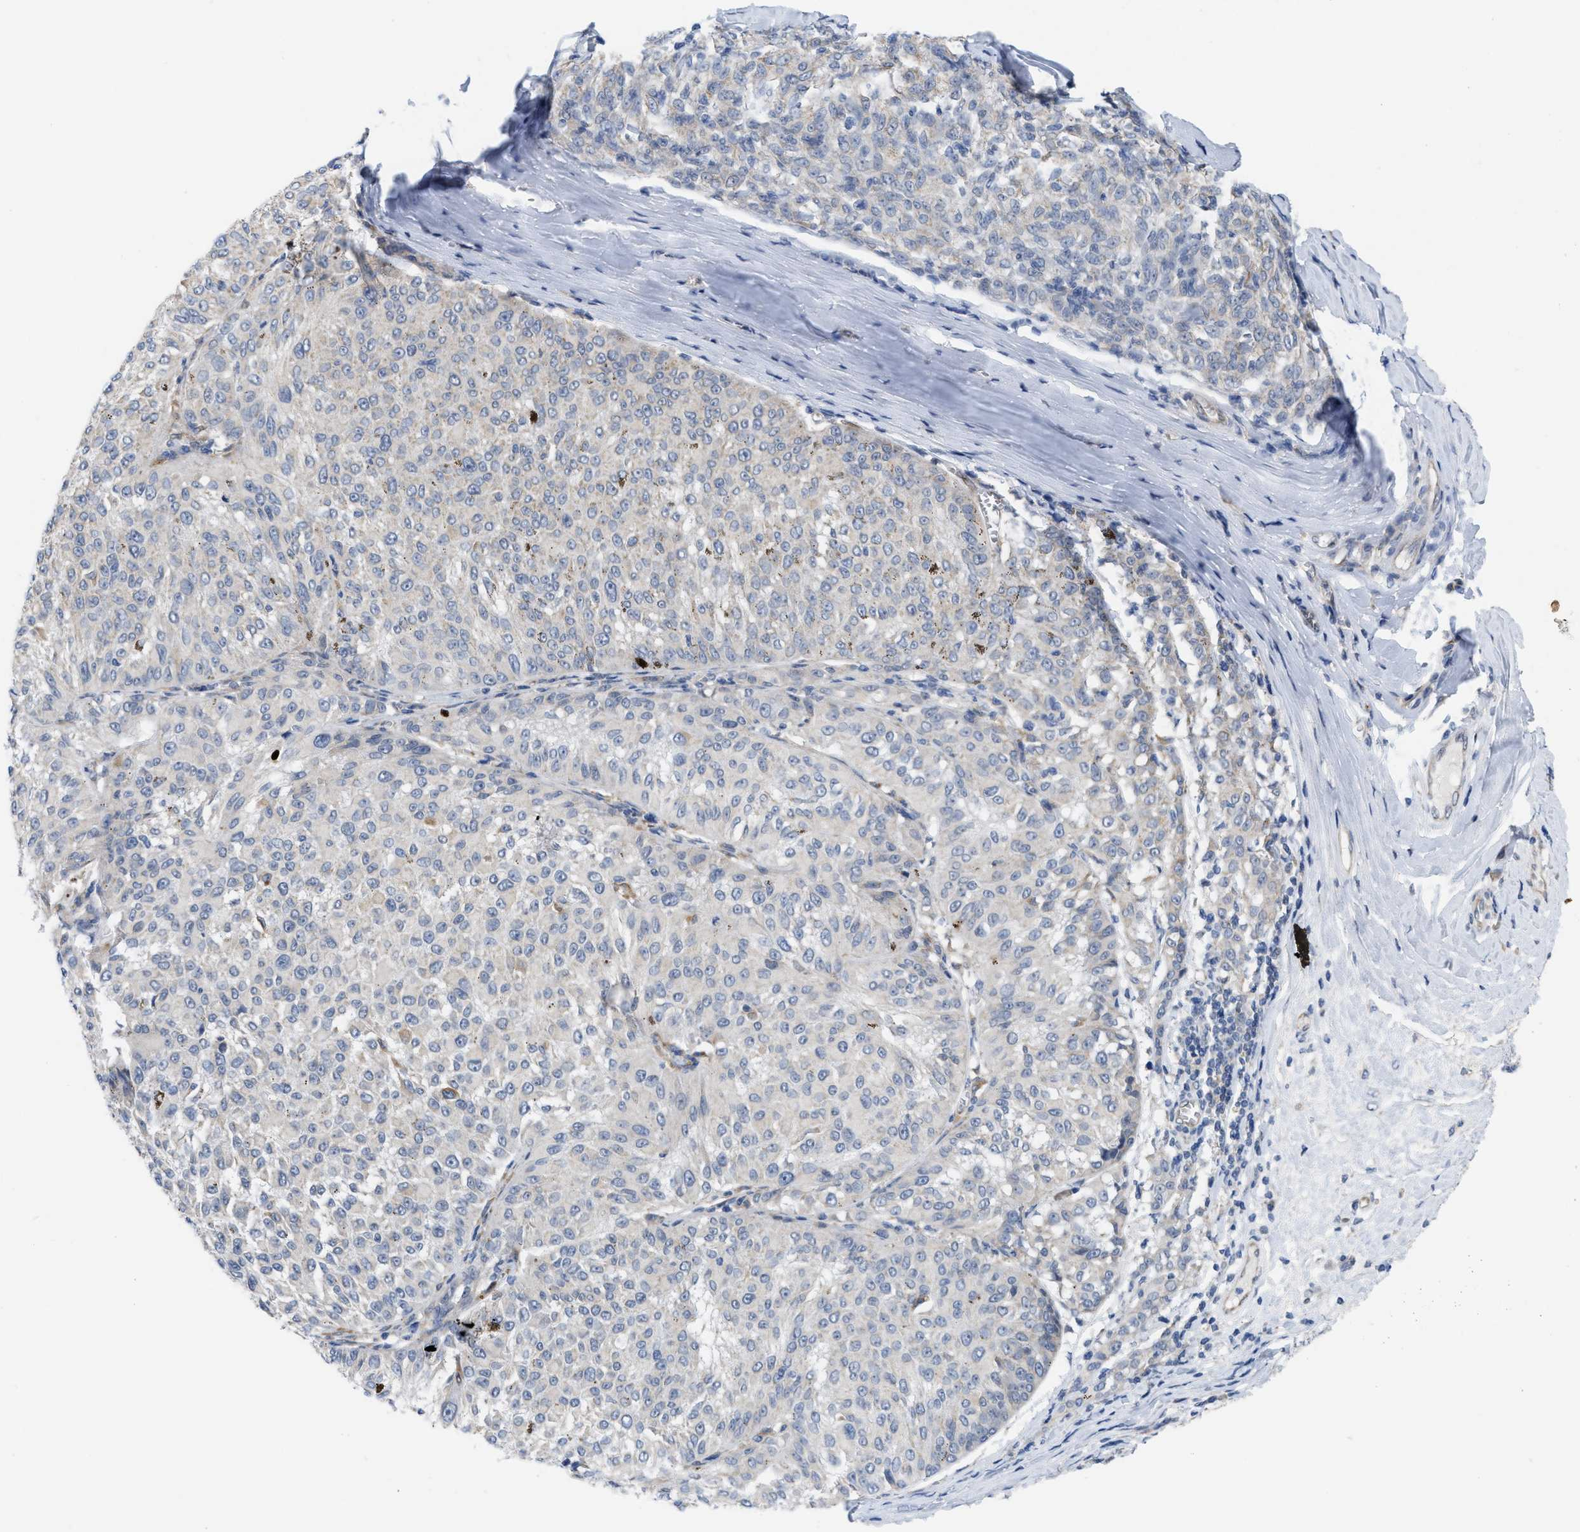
{"staining": {"intensity": "negative", "quantity": "none", "location": "none"}, "tissue": "melanoma", "cell_type": "Tumor cells", "image_type": "cancer", "snomed": [{"axis": "morphology", "description": "Malignant melanoma, NOS"}, {"axis": "topography", "description": "Skin"}], "caption": "Immunohistochemistry (IHC) image of neoplastic tissue: human melanoma stained with DAB exhibits no significant protein positivity in tumor cells. The staining is performed using DAB (3,3'-diaminobenzidine) brown chromogen with nuclei counter-stained in using hematoxylin.", "gene": "EOGT", "patient": {"sex": "female", "age": 72}}